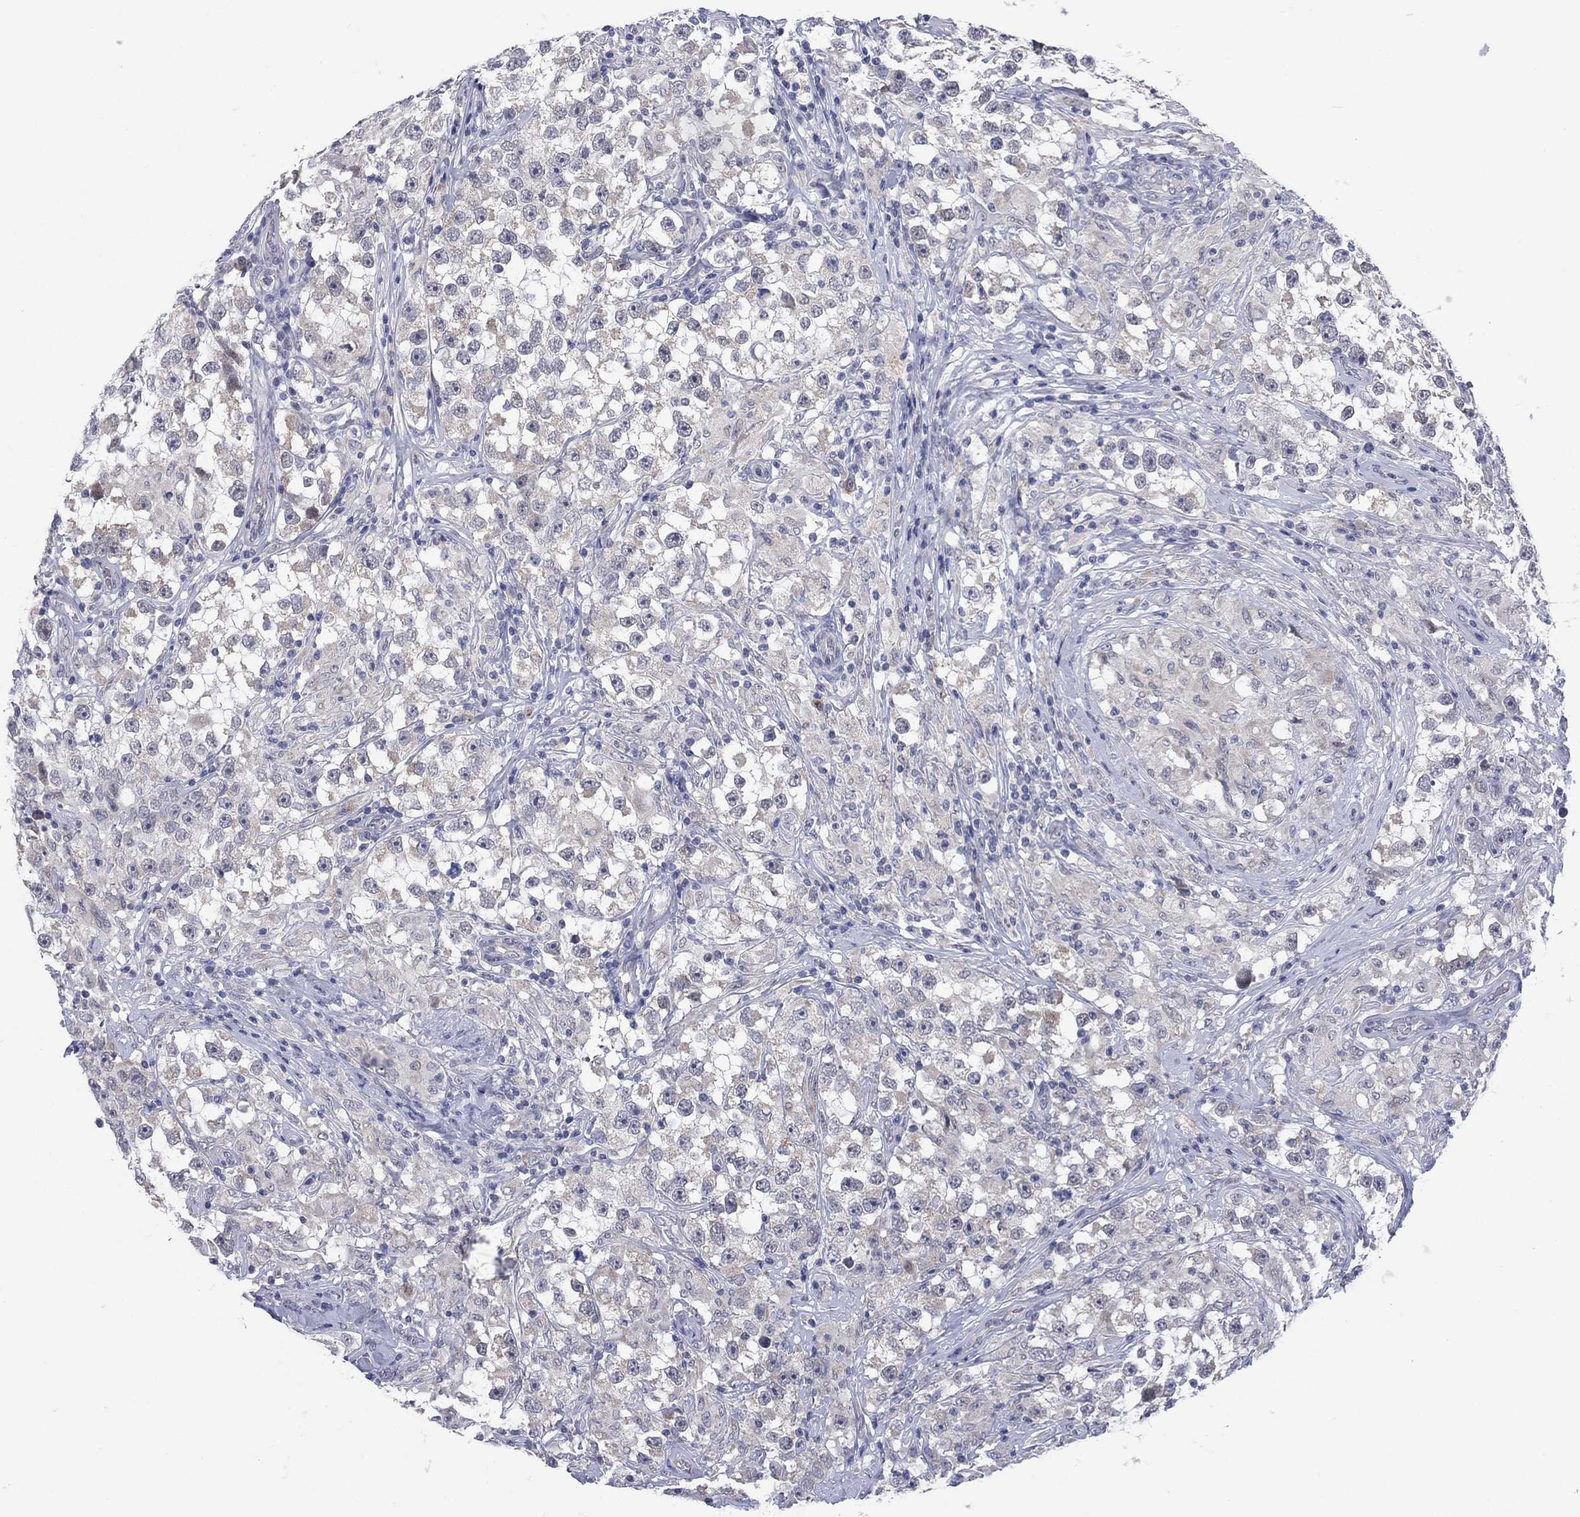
{"staining": {"intensity": "negative", "quantity": "none", "location": "none"}, "tissue": "testis cancer", "cell_type": "Tumor cells", "image_type": "cancer", "snomed": [{"axis": "morphology", "description": "Seminoma, NOS"}, {"axis": "topography", "description": "Testis"}], "caption": "An image of testis seminoma stained for a protein exhibits no brown staining in tumor cells.", "gene": "SDC1", "patient": {"sex": "male", "age": 46}}